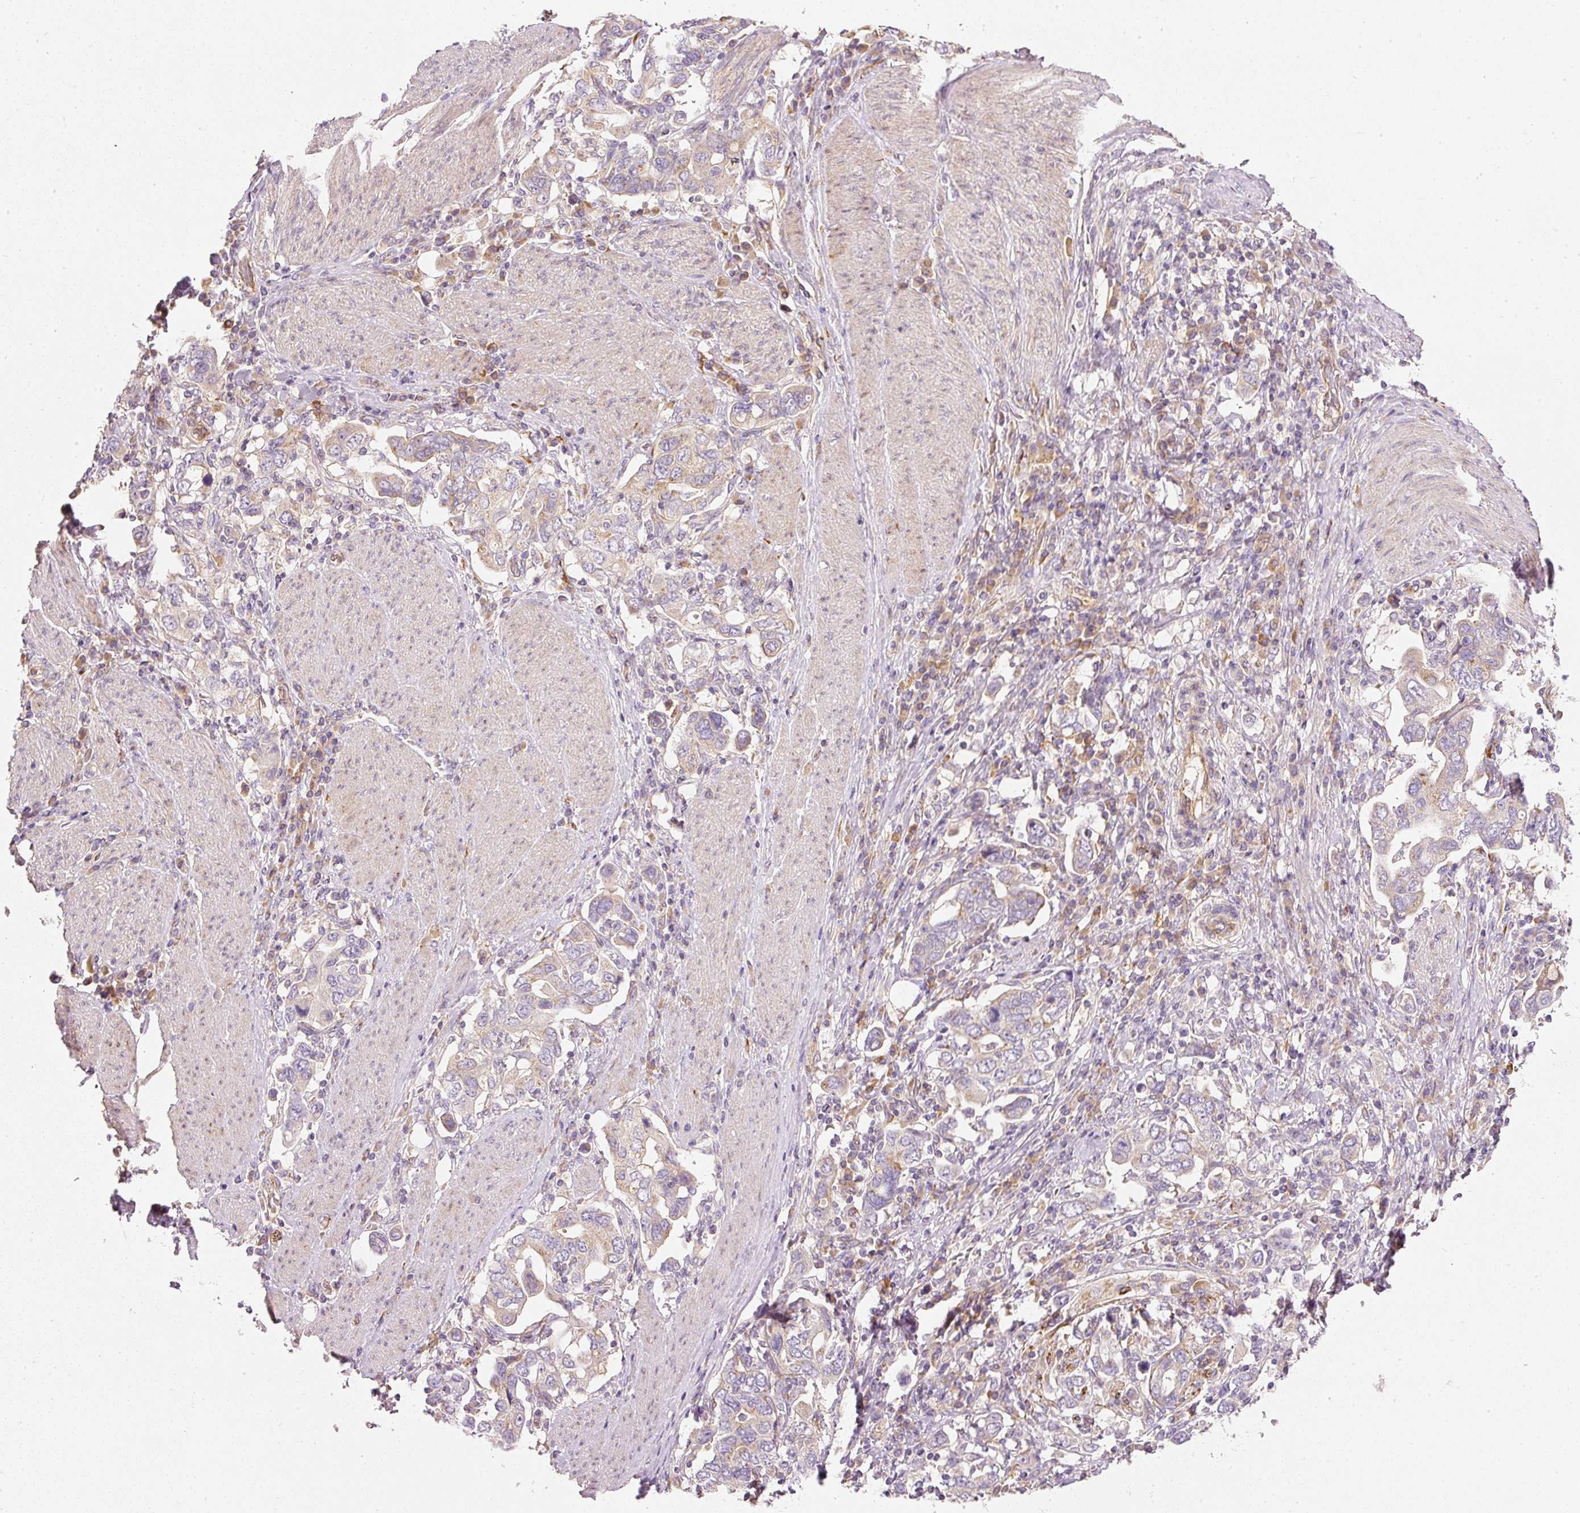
{"staining": {"intensity": "weak", "quantity": "<25%", "location": "cytoplasmic/membranous"}, "tissue": "stomach cancer", "cell_type": "Tumor cells", "image_type": "cancer", "snomed": [{"axis": "morphology", "description": "Adenocarcinoma, NOS"}, {"axis": "topography", "description": "Stomach, upper"}, {"axis": "topography", "description": "Stomach"}], "caption": "Photomicrograph shows no significant protein positivity in tumor cells of stomach cancer. (DAB immunohistochemistry with hematoxylin counter stain).", "gene": "RNF167", "patient": {"sex": "male", "age": 62}}